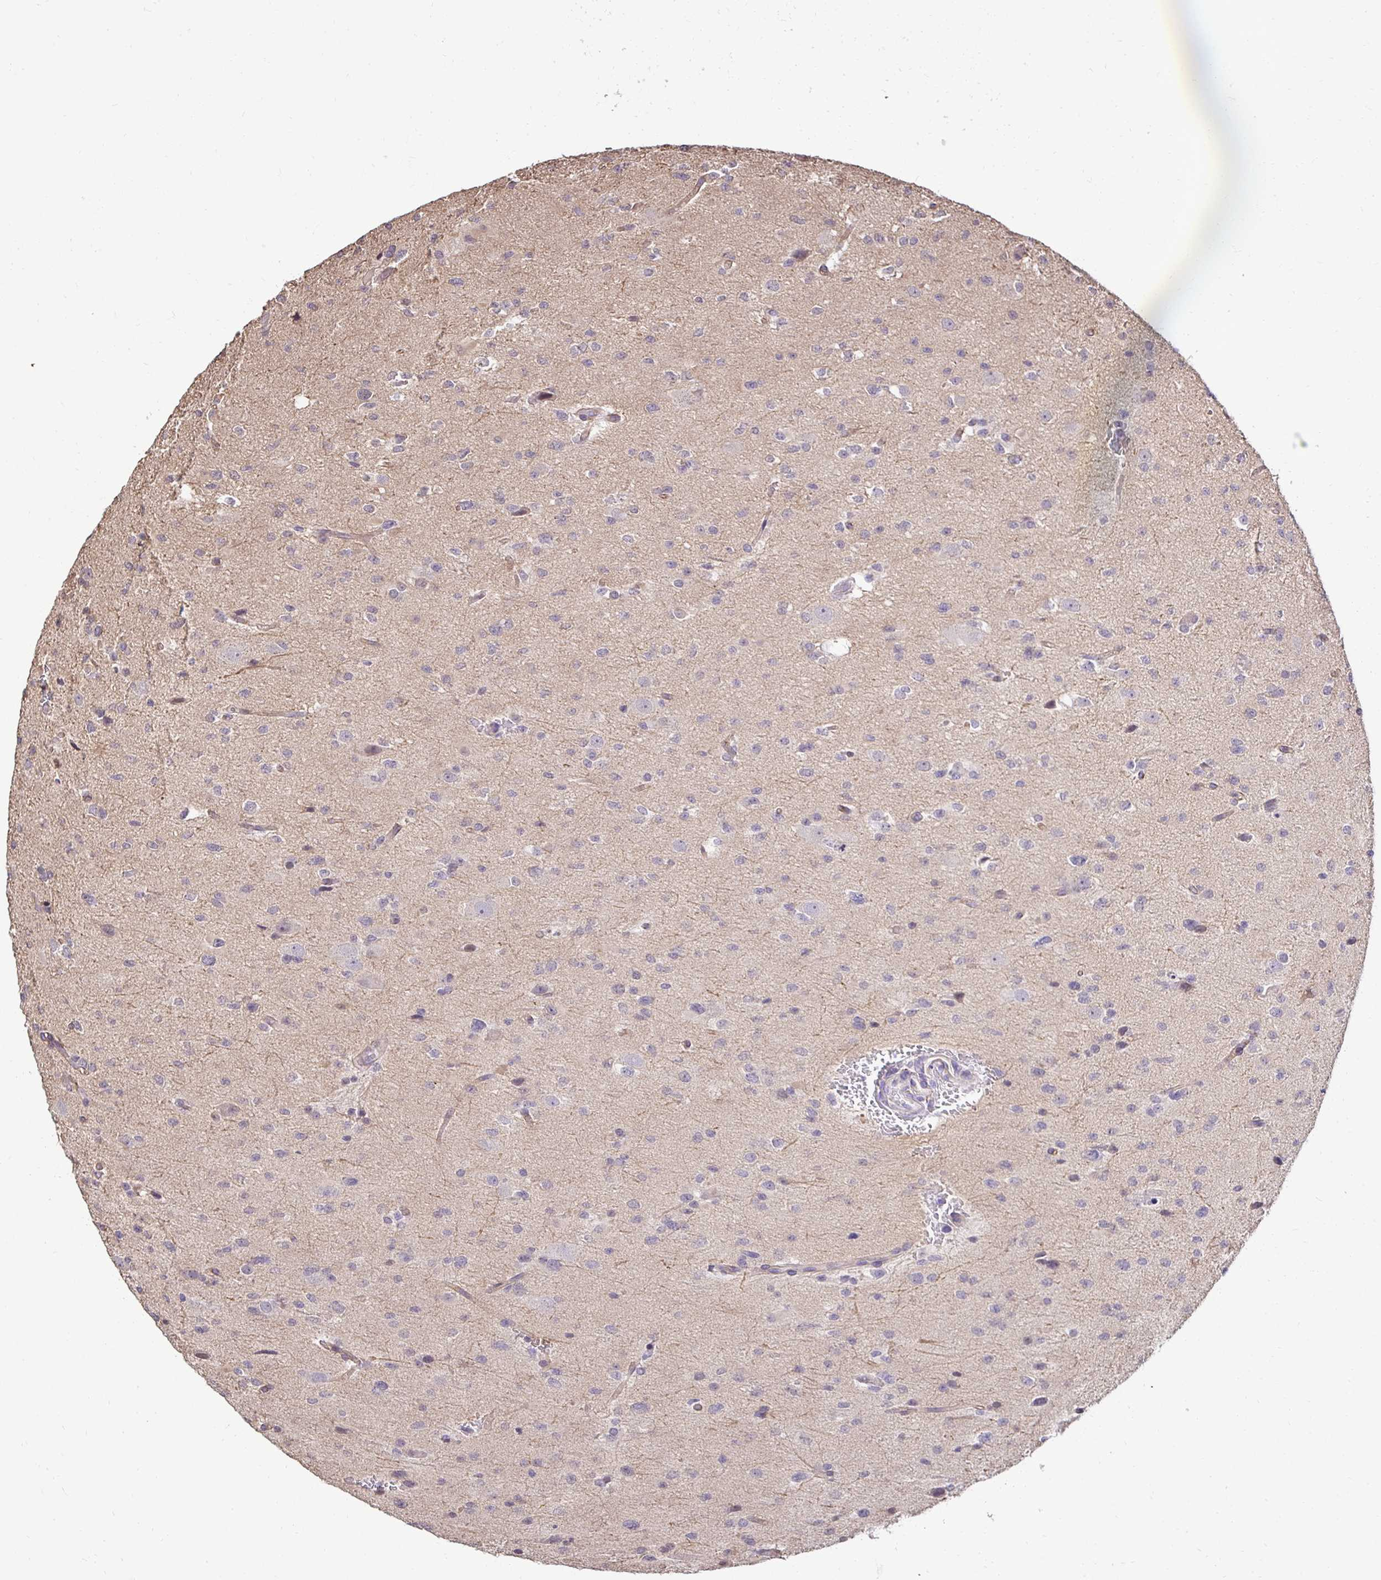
{"staining": {"intensity": "negative", "quantity": "none", "location": "none"}, "tissue": "glioma", "cell_type": "Tumor cells", "image_type": "cancer", "snomed": [{"axis": "morphology", "description": "Glioma, malignant, Low grade"}, {"axis": "topography", "description": "Brain"}], "caption": "There is no significant expression in tumor cells of glioma. (DAB IHC visualized using brightfield microscopy, high magnification).", "gene": "SLC9A1", "patient": {"sex": "female", "age": 32}}